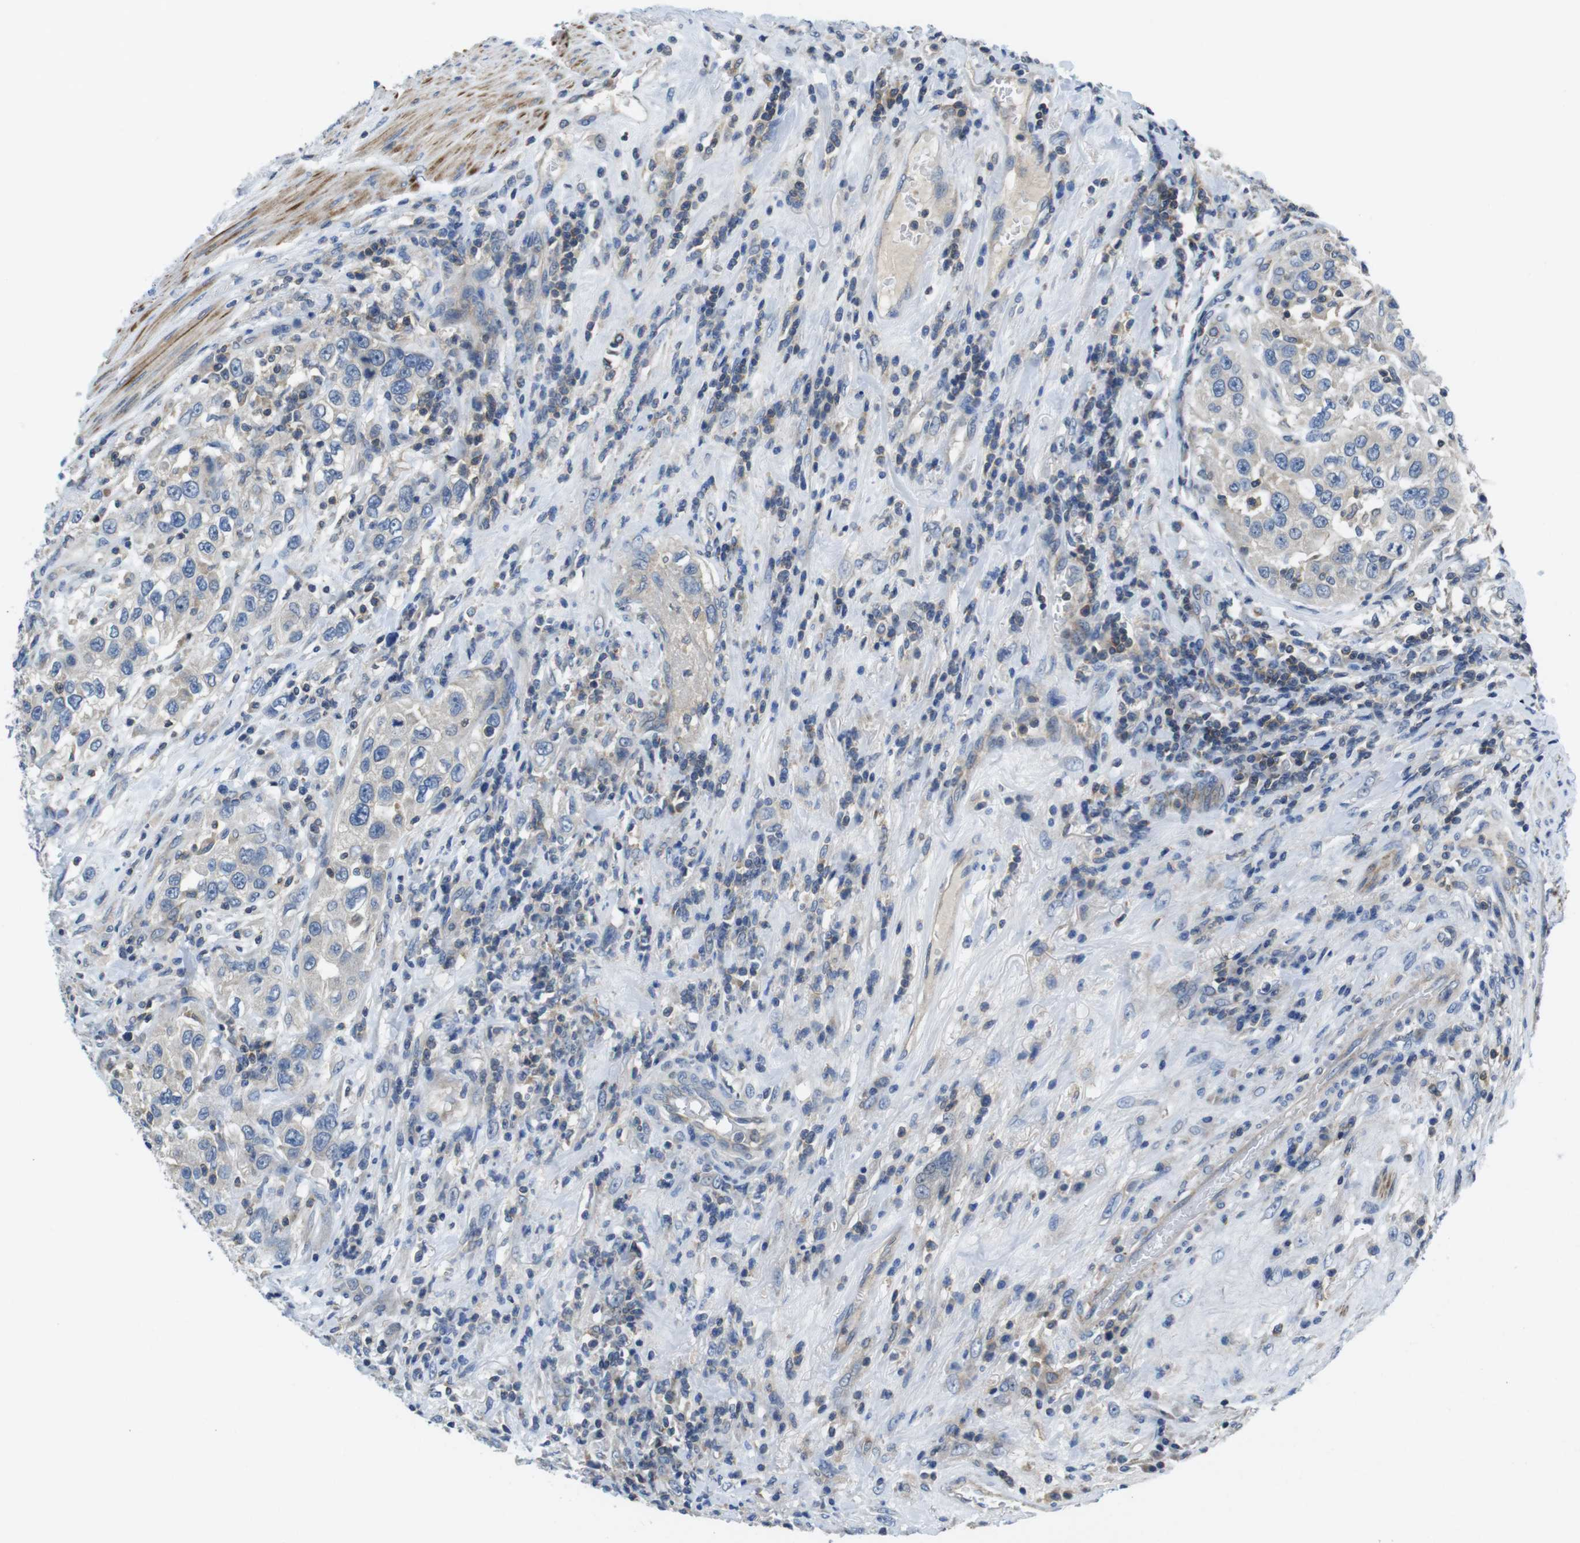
{"staining": {"intensity": "negative", "quantity": "none", "location": "none"}, "tissue": "urothelial cancer", "cell_type": "Tumor cells", "image_type": "cancer", "snomed": [{"axis": "morphology", "description": "Urothelial carcinoma, High grade"}, {"axis": "topography", "description": "Urinary bladder"}], "caption": "Urothelial cancer was stained to show a protein in brown. There is no significant expression in tumor cells.", "gene": "PIK3CD", "patient": {"sex": "female", "age": 80}}